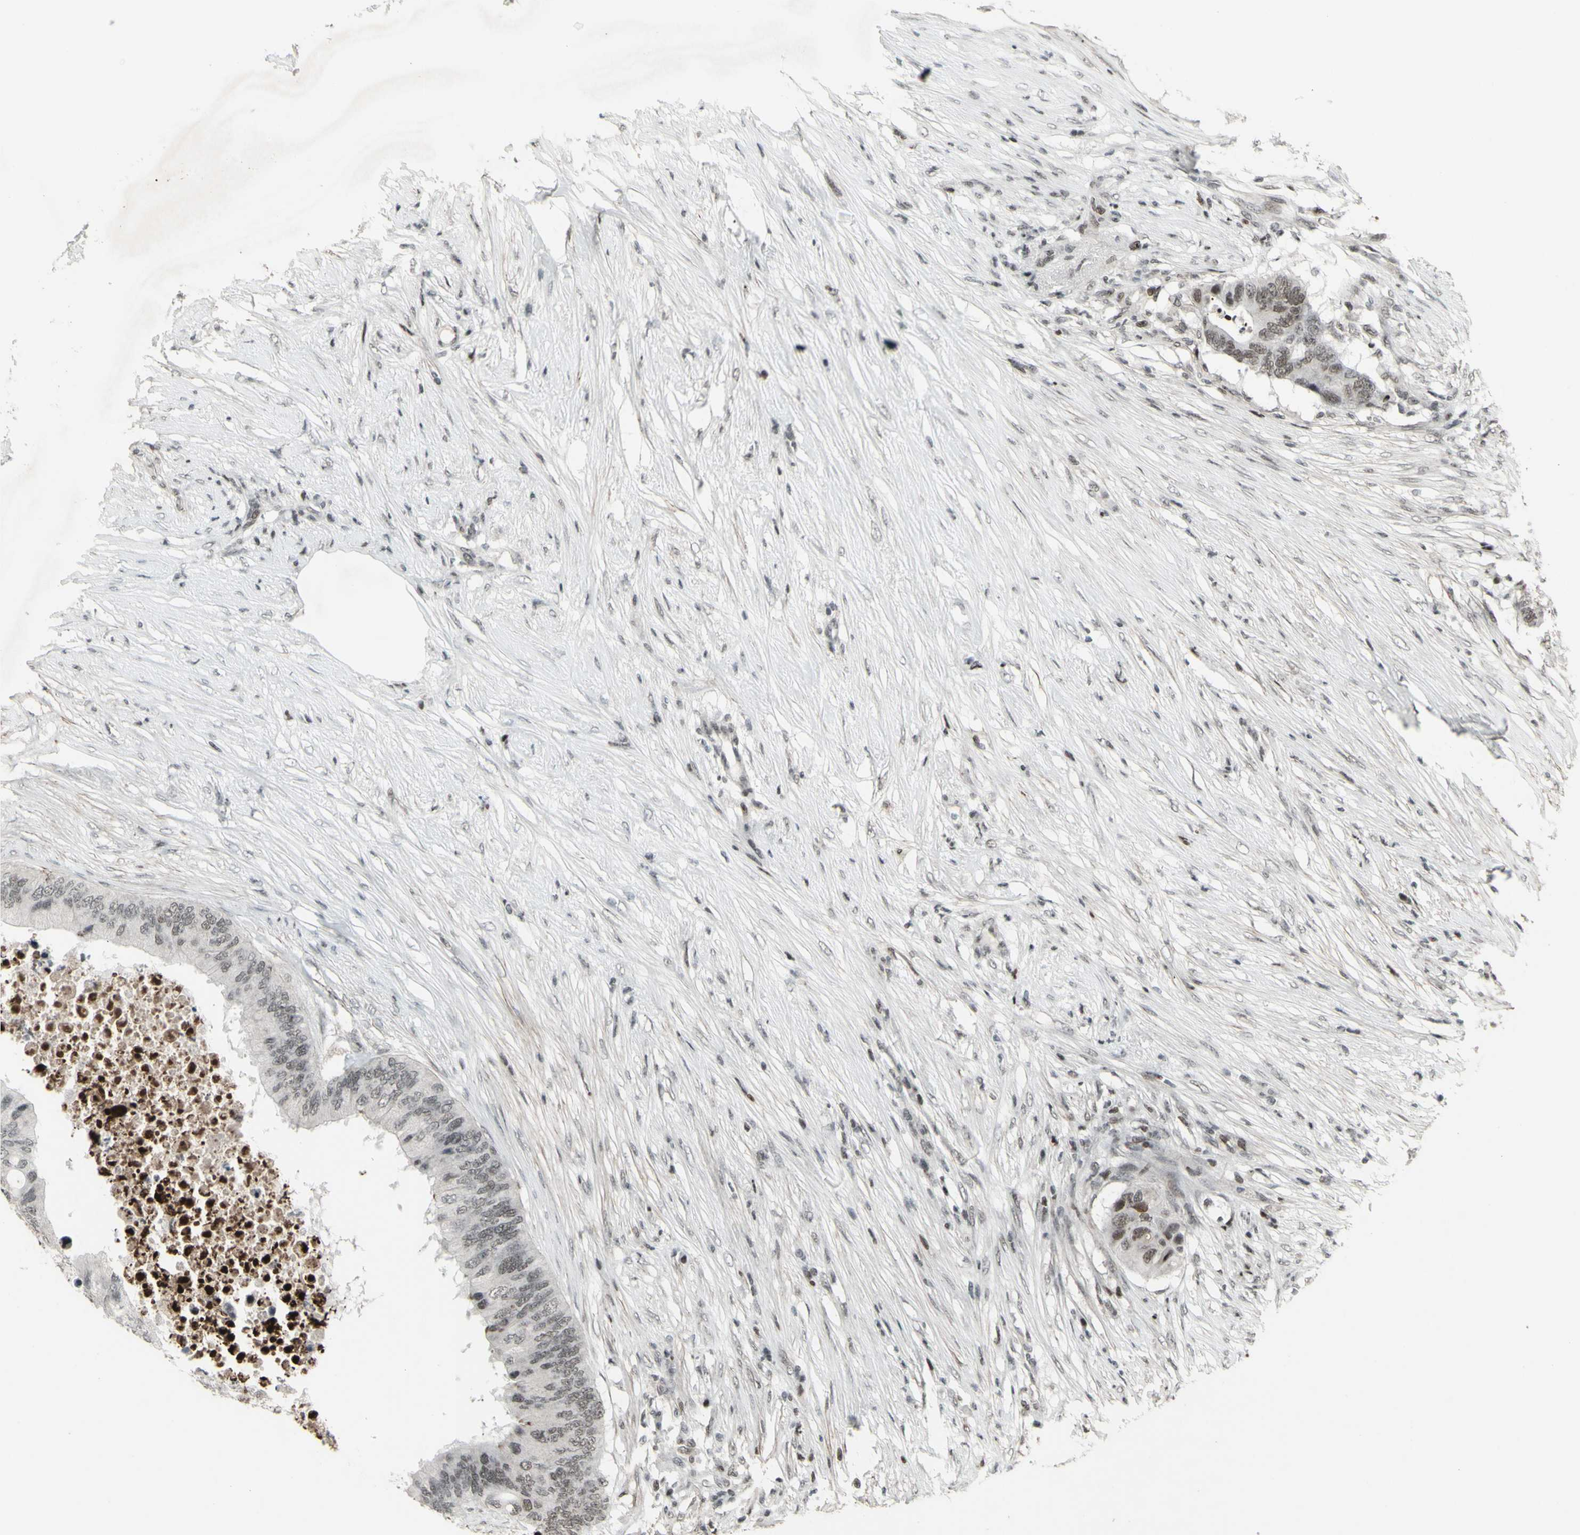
{"staining": {"intensity": "weak", "quantity": "25%-75%", "location": "nuclear"}, "tissue": "colorectal cancer", "cell_type": "Tumor cells", "image_type": "cancer", "snomed": [{"axis": "morphology", "description": "Adenocarcinoma, NOS"}, {"axis": "topography", "description": "Colon"}], "caption": "Colorectal cancer stained with a protein marker demonstrates weak staining in tumor cells.", "gene": "SUPT6H", "patient": {"sex": "male", "age": 71}}